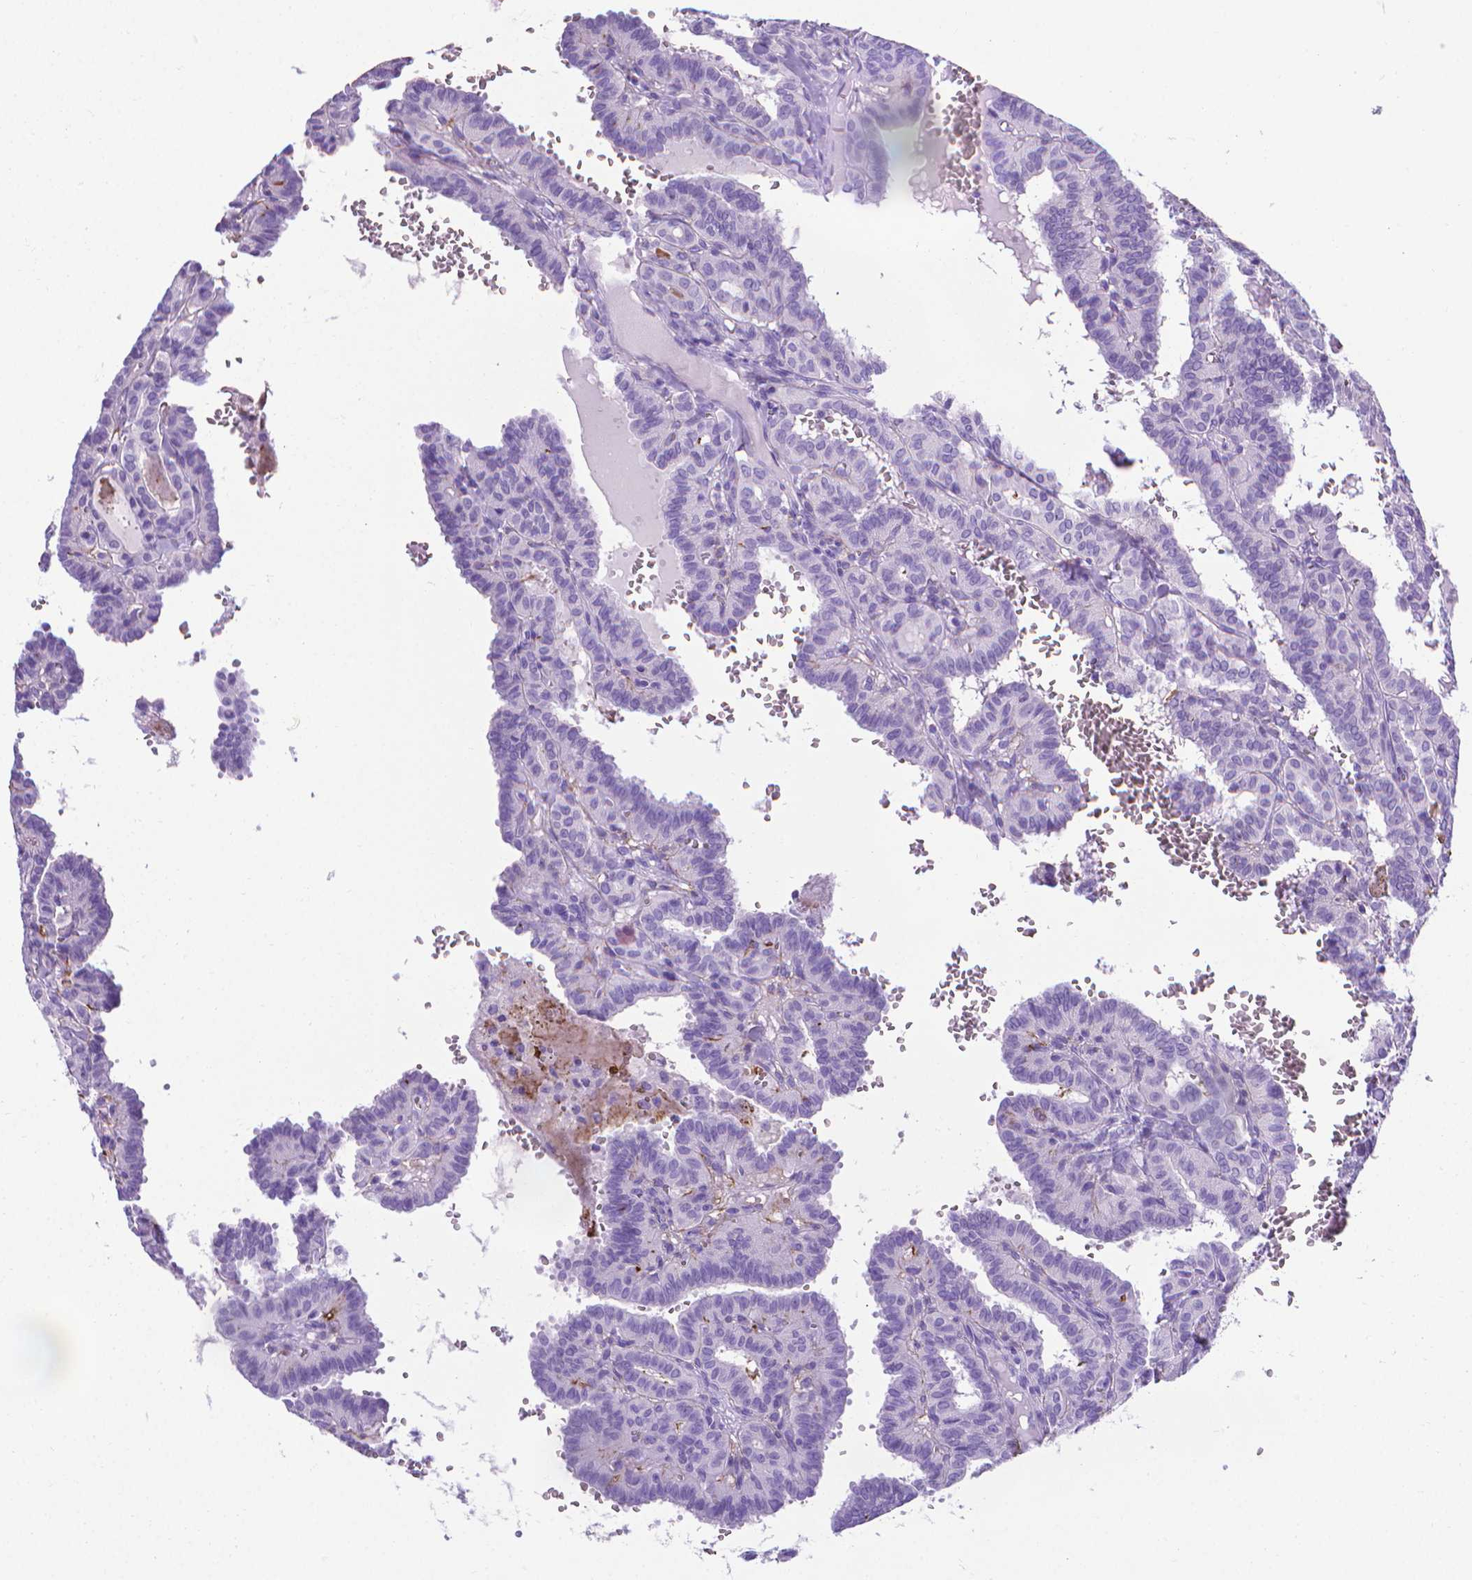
{"staining": {"intensity": "negative", "quantity": "none", "location": "none"}, "tissue": "thyroid cancer", "cell_type": "Tumor cells", "image_type": "cancer", "snomed": [{"axis": "morphology", "description": "Papillary adenocarcinoma, NOS"}, {"axis": "topography", "description": "Thyroid gland"}], "caption": "DAB (3,3'-diaminobenzidine) immunohistochemical staining of human thyroid cancer (papillary adenocarcinoma) shows no significant positivity in tumor cells. The staining was performed using DAB (3,3'-diaminobenzidine) to visualize the protein expression in brown, while the nuclei were stained in blue with hematoxylin (Magnification: 20x).", "gene": "MFAP2", "patient": {"sex": "female", "age": 21}}